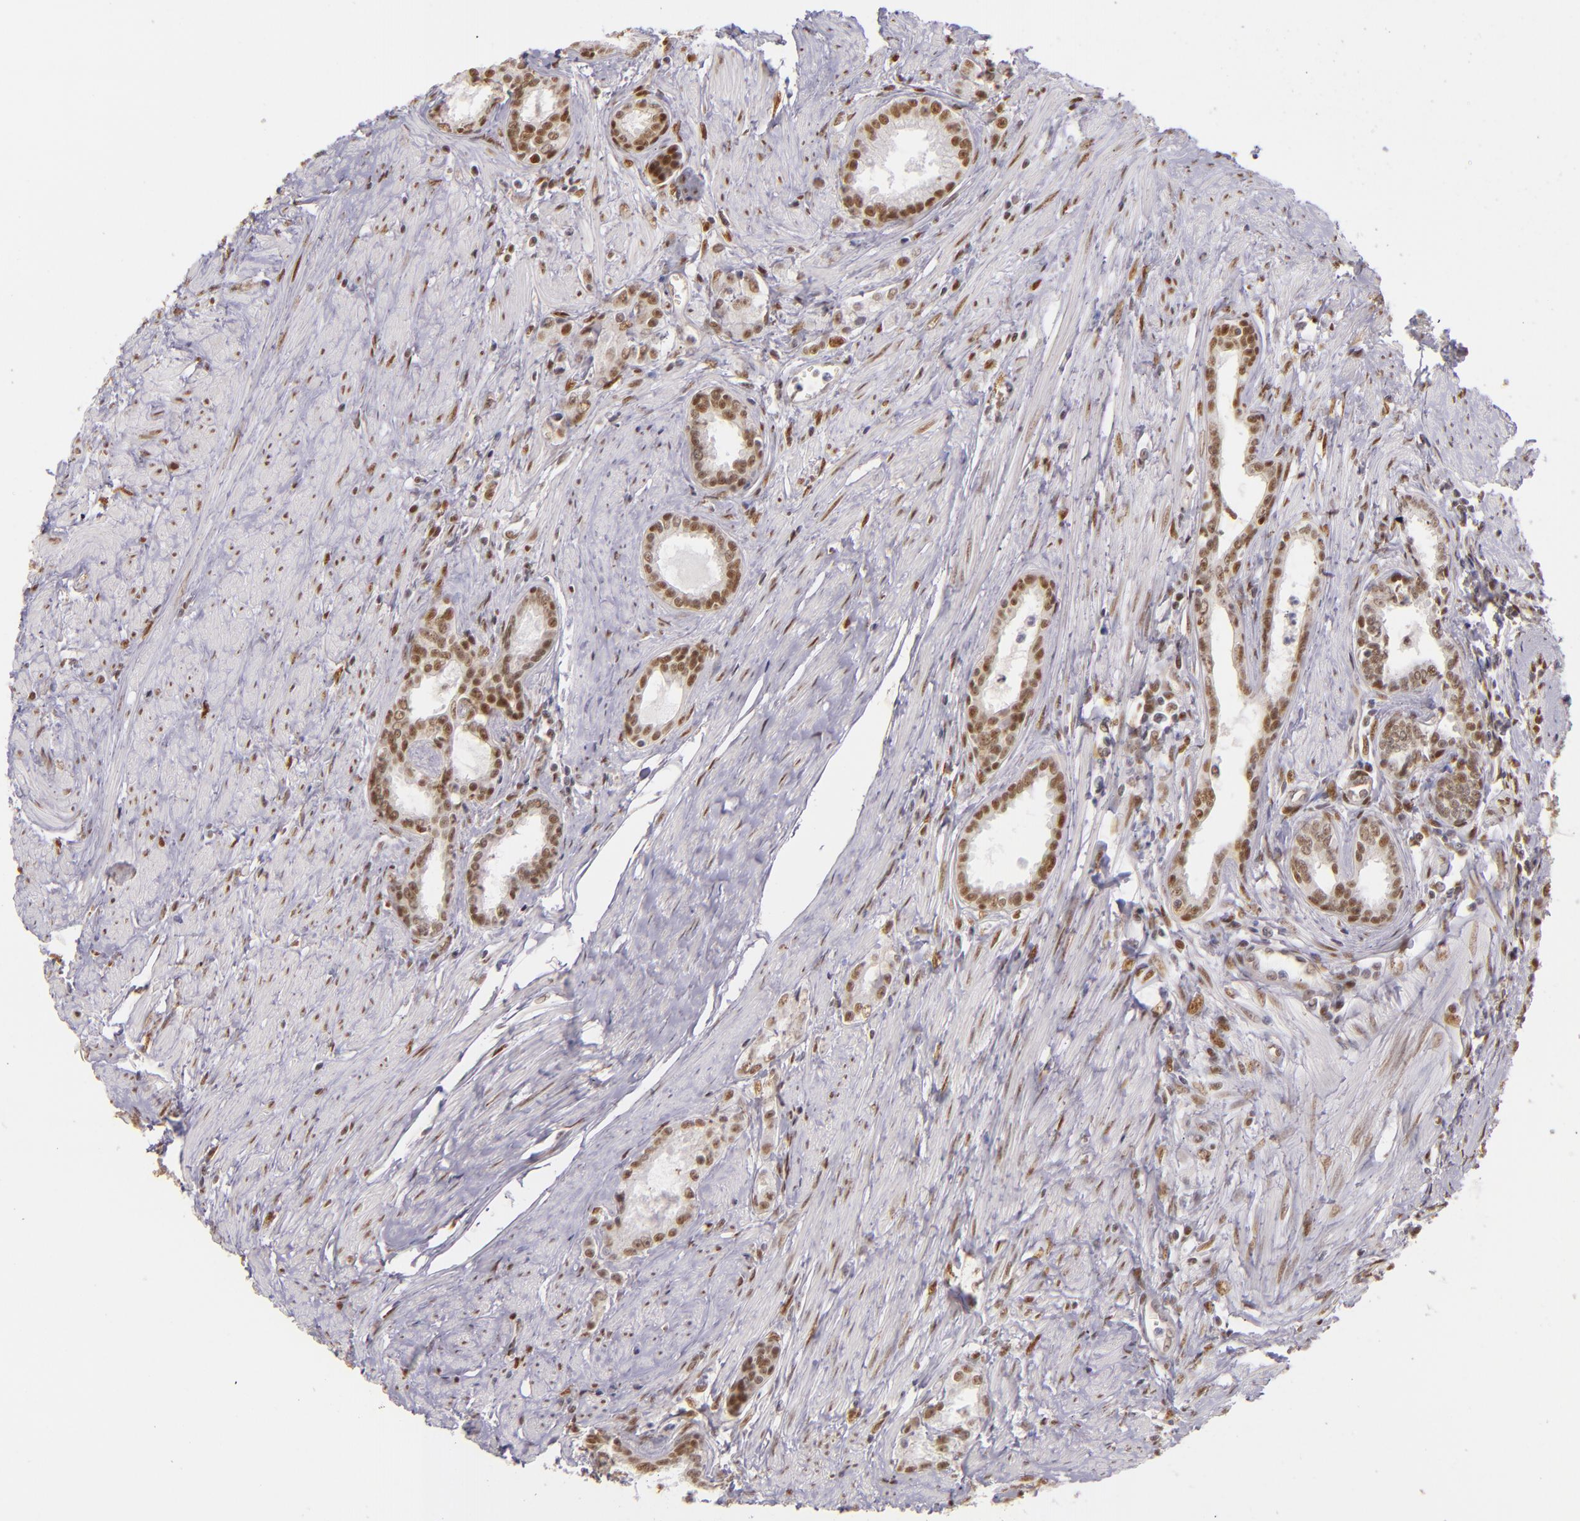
{"staining": {"intensity": "moderate", "quantity": "25%-75%", "location": "nuclear"}, "tissue": "prostate cancer", "cell_type": "Tumor cells", "image_type": "cancer", "snomed": [{"axis": "morphology", "description": "Adenocarcinoma, Medium grade"}, {"axis": "topography", "description": "Prostate"}], "caption": "Moderate nuclear staining is seen in approximately 25%-75% of tumor cells in prostate cancer (adenocarcinoma (medium-grade)).", "gene": "NCOR2", "patient": {"sex": "male", "age": 72}}